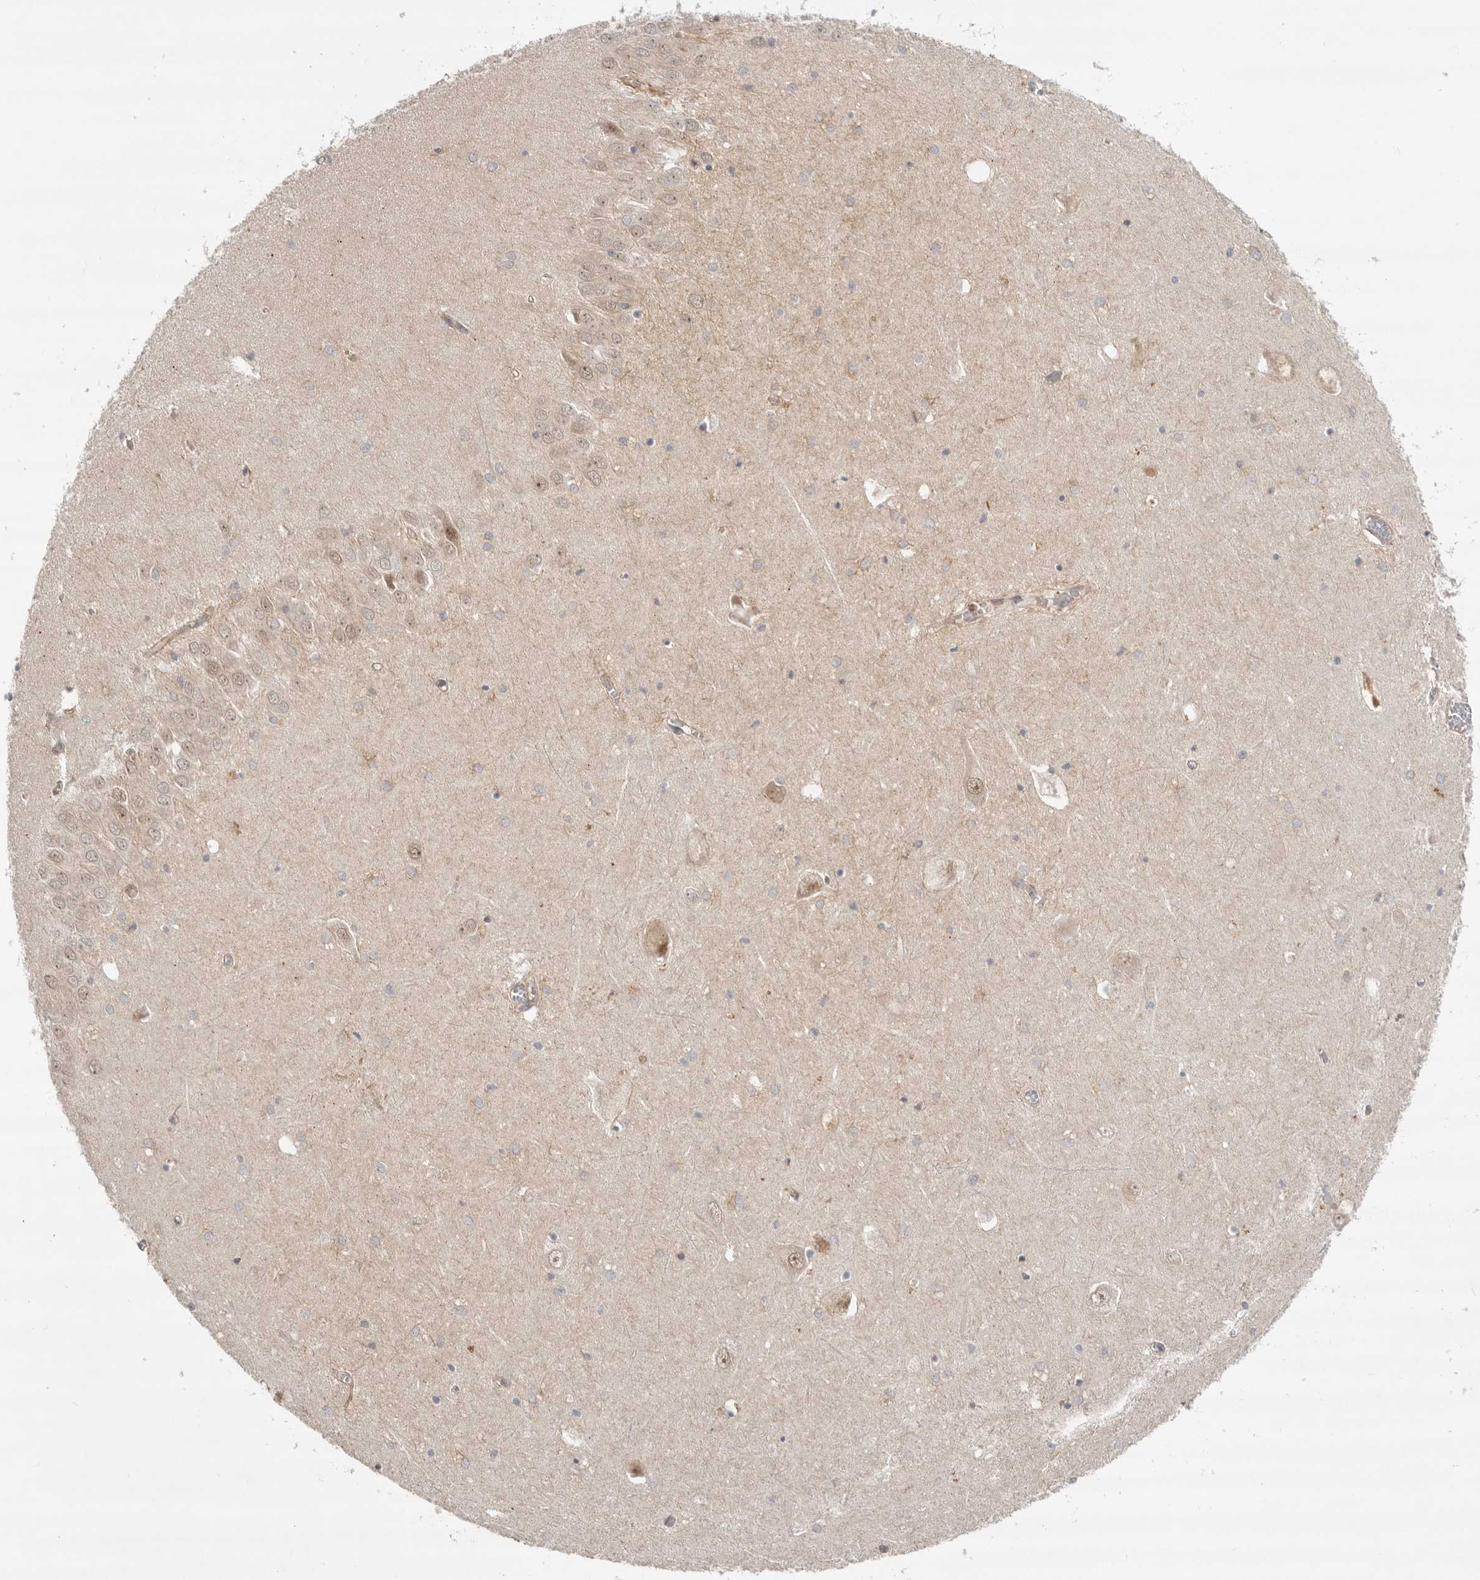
{"staining": {"intensity": "weak", "quantity": "<25%", "location": "cytoplasmic/membranous"}, "tissue": "hippocampus", "cell_type": "Glial cells", "image_type": "normal", "snomed": [{"axis": "morphology", "description": "Normal tissue, NOS"}, {"axis": "topography", "description": "Hippocampus"}], "caption": "Glial cells are negative for protein expression in normal human hippocampus. The staining was performed using DAB (3,3'-diaminobenzidine) to visualize the protein expression in brown, while the nuclei were stained in blue with hematoxylin (Magnification: 20x).", "gene": "DCAF8", "patient": {"sex": "male", "age": 70}}